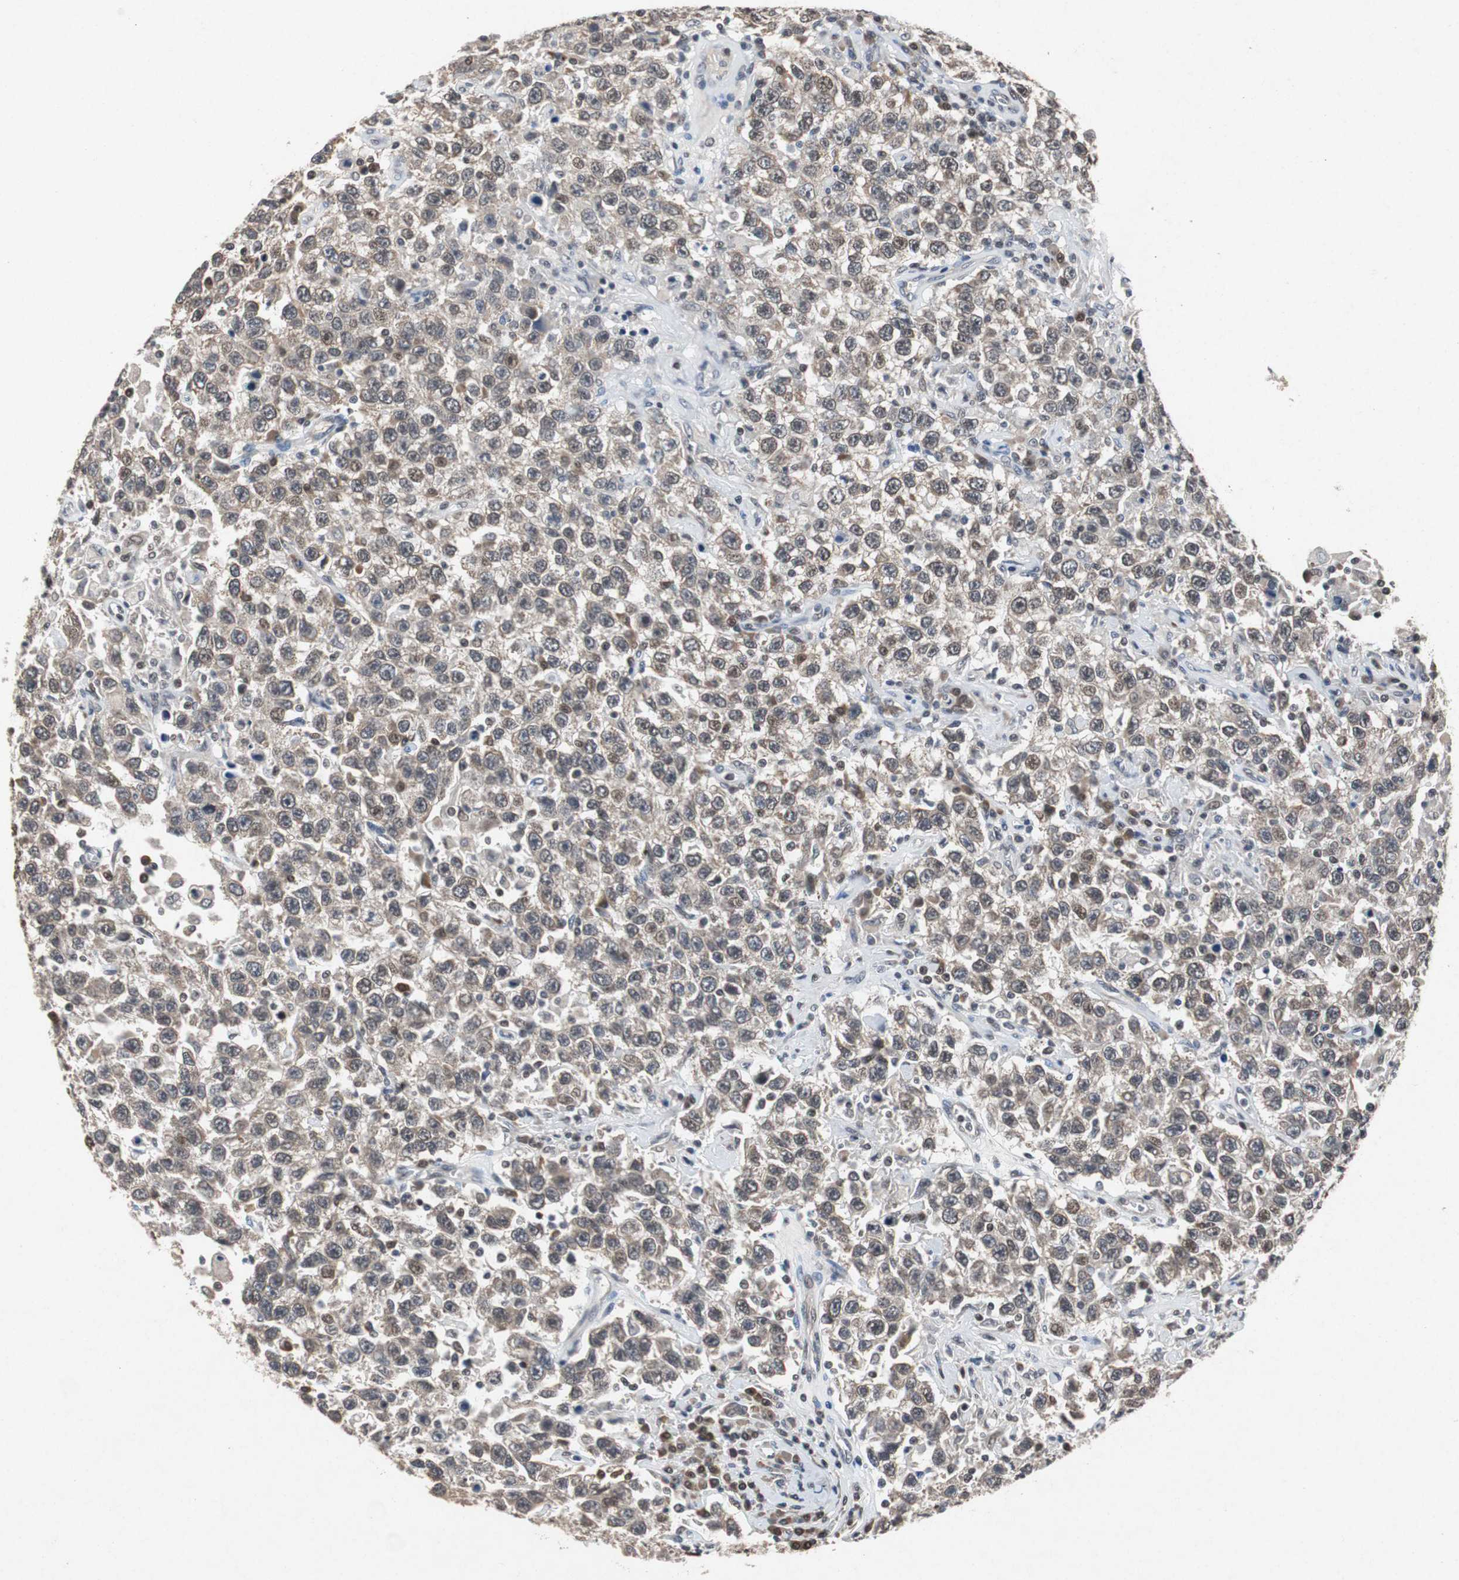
{"staining": {"intensity": "weak", "quantity": "25%-75%", "location": "cytoplasmic/membranous"}, "tissue": "testis cancer", "cell_type": "Tumor cells", "image_type": "cancer", "snomed": [{"axis": "morphology", "description": "Seminoma, NOS"}, {"axis": "topography", "description": "Testis"}], "caption": "Tumor cells display low levels of weak cytoplasmic/membranous positivity in about 25%-75% of cells in human testis cancer (seminoma).", "gene": "TP63", "patient": {"sex": "male", "age": 41}}